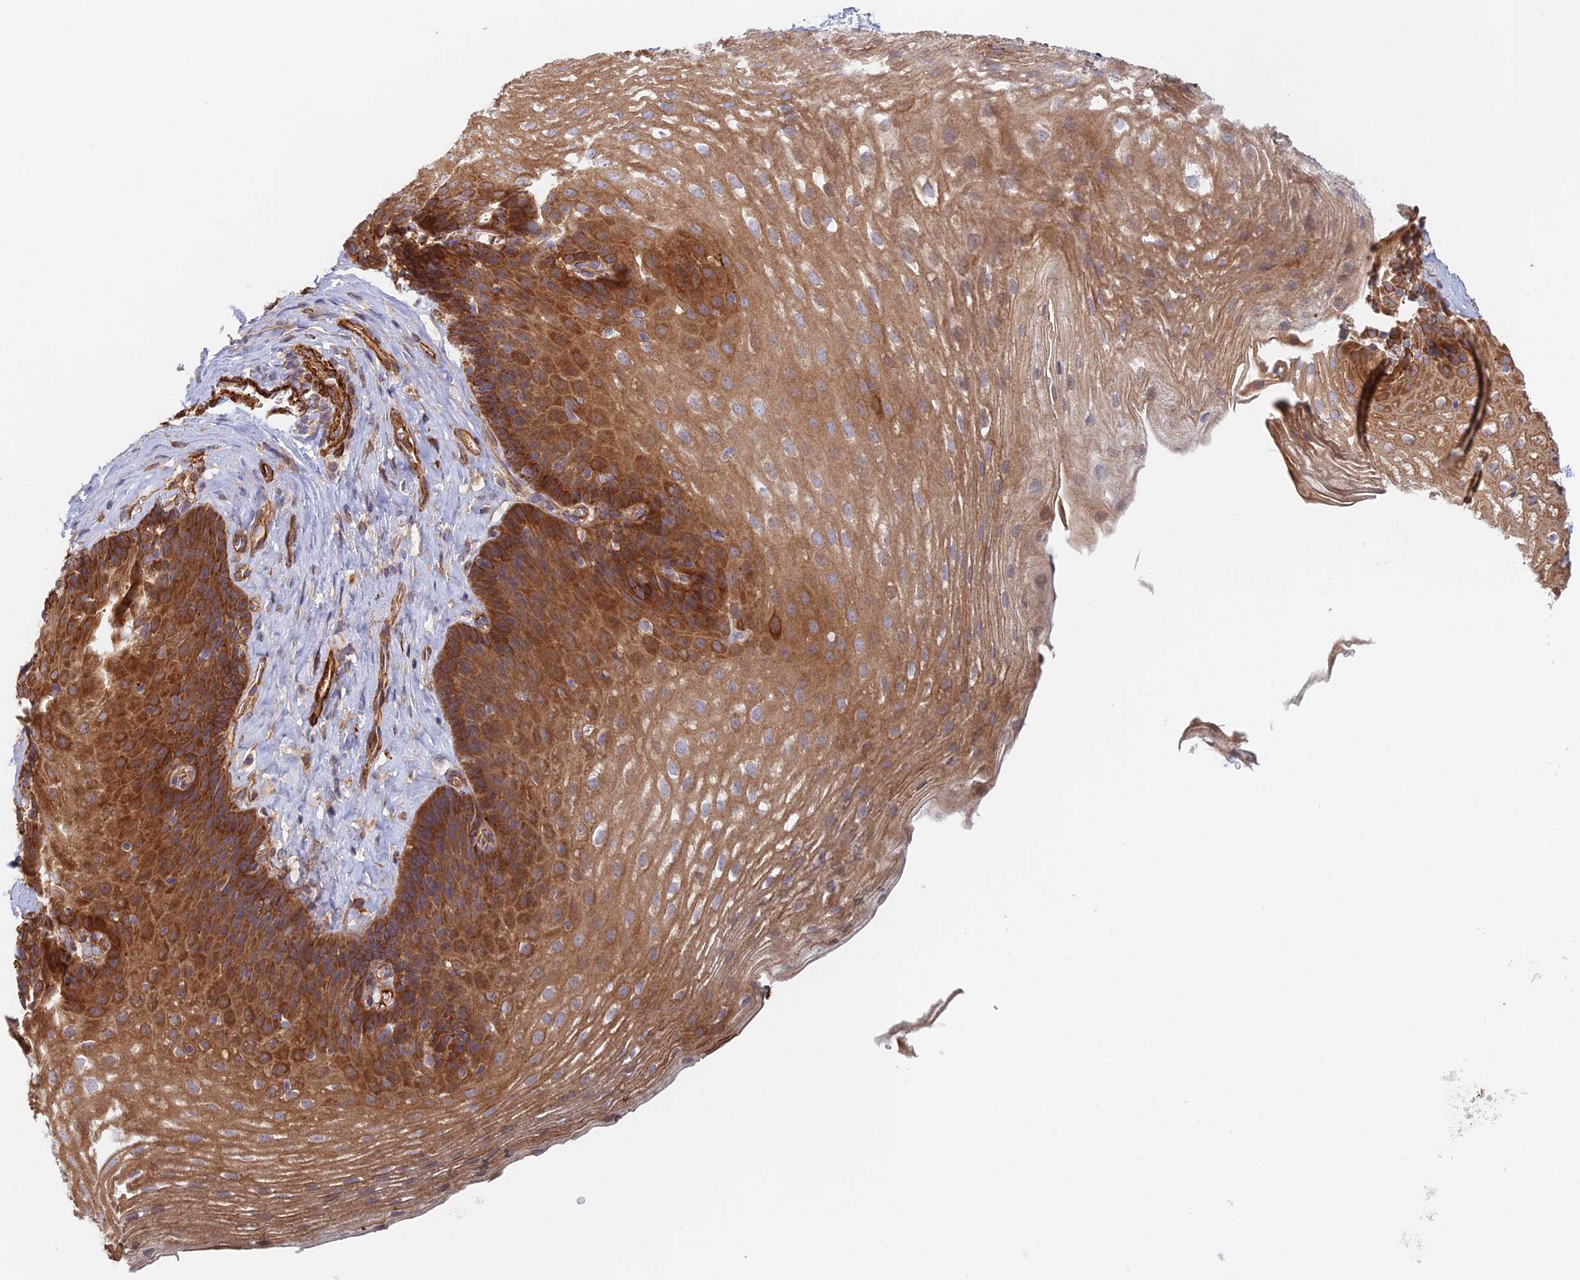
{"staining": {"intensity": "strong", "quantity": ">75%", "location": "cytoplasmic/membranous"}, "tissue": "esophagus", "cell_type": "Squamous epithelial cells", "image_type": "normal", "snomed": [{"axis": "morphology", "description": "Normal tissue, NOS"}, {"axis": "topography", "description": "Esophagus"}], "caption": "An immunohistochemistry (IHC) micrograph of normal tissue is shown. Protein staining in brown labels strong cytoplasmic/membranous positivity in esophagus within squamous epithelial cells.", "gene": "PAK4", "patient": {"sex": "female", "age": 66}}